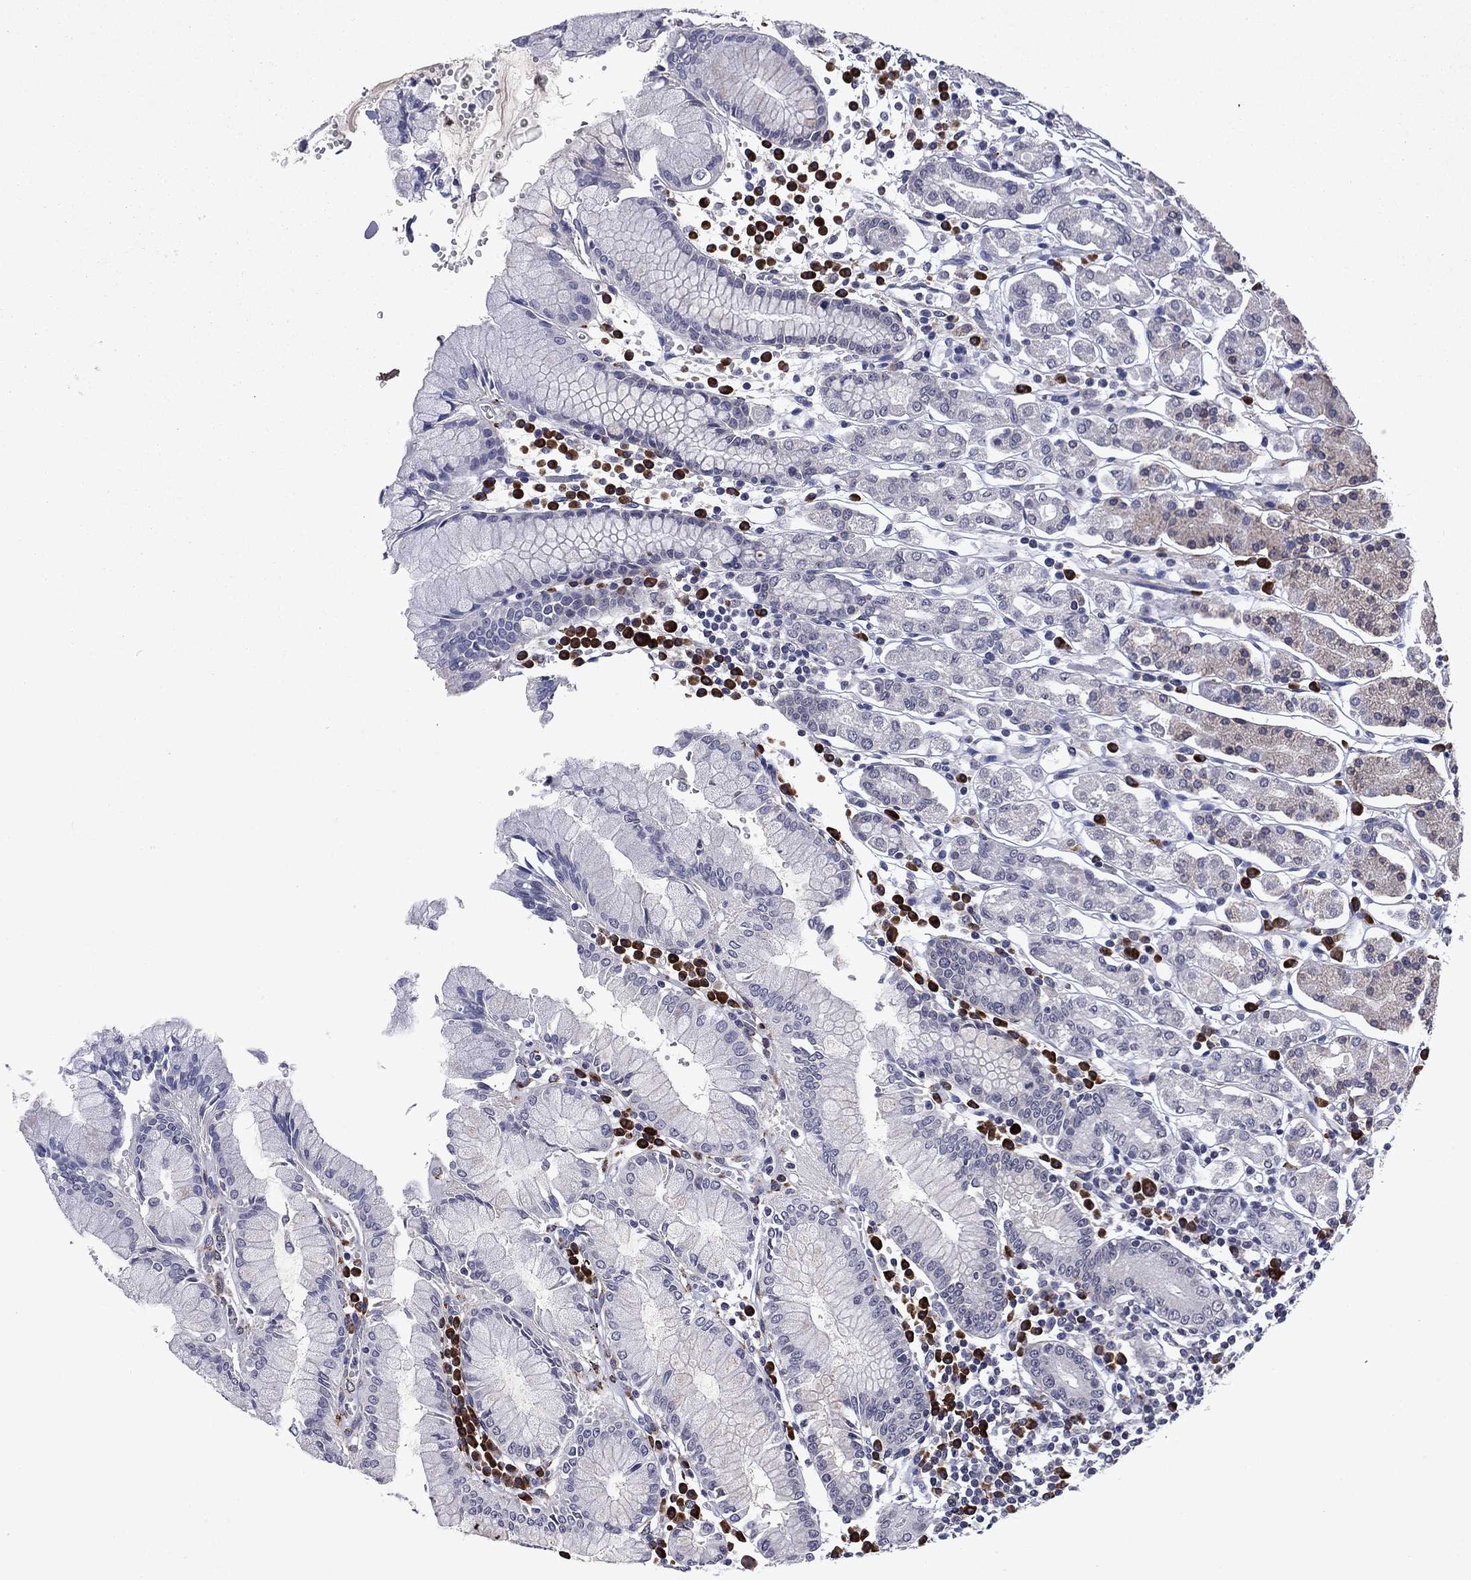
{"staining": {"intensity": "moderate", "quantity": "<25%", "location": "cytoplasmic/membranous"}, "tissue": "stomach", "cell_type": "Glandular cells", "image_type": "normal", "snomed": [{"axis": "morphology", "description": "Normal tissue, NOS"}, {"axis": "topography", "description": "Stomach, upper"}, {"axis": "topography", "description": "Stomach"}], "caption": "The histopathology image displays staining of normal stomach, revealing moderate cytoplasmic/membranous protein staining (brown color) within glandular cells.", "gene": "ECM1", "patient": {"sex": "male", "age": 62}}